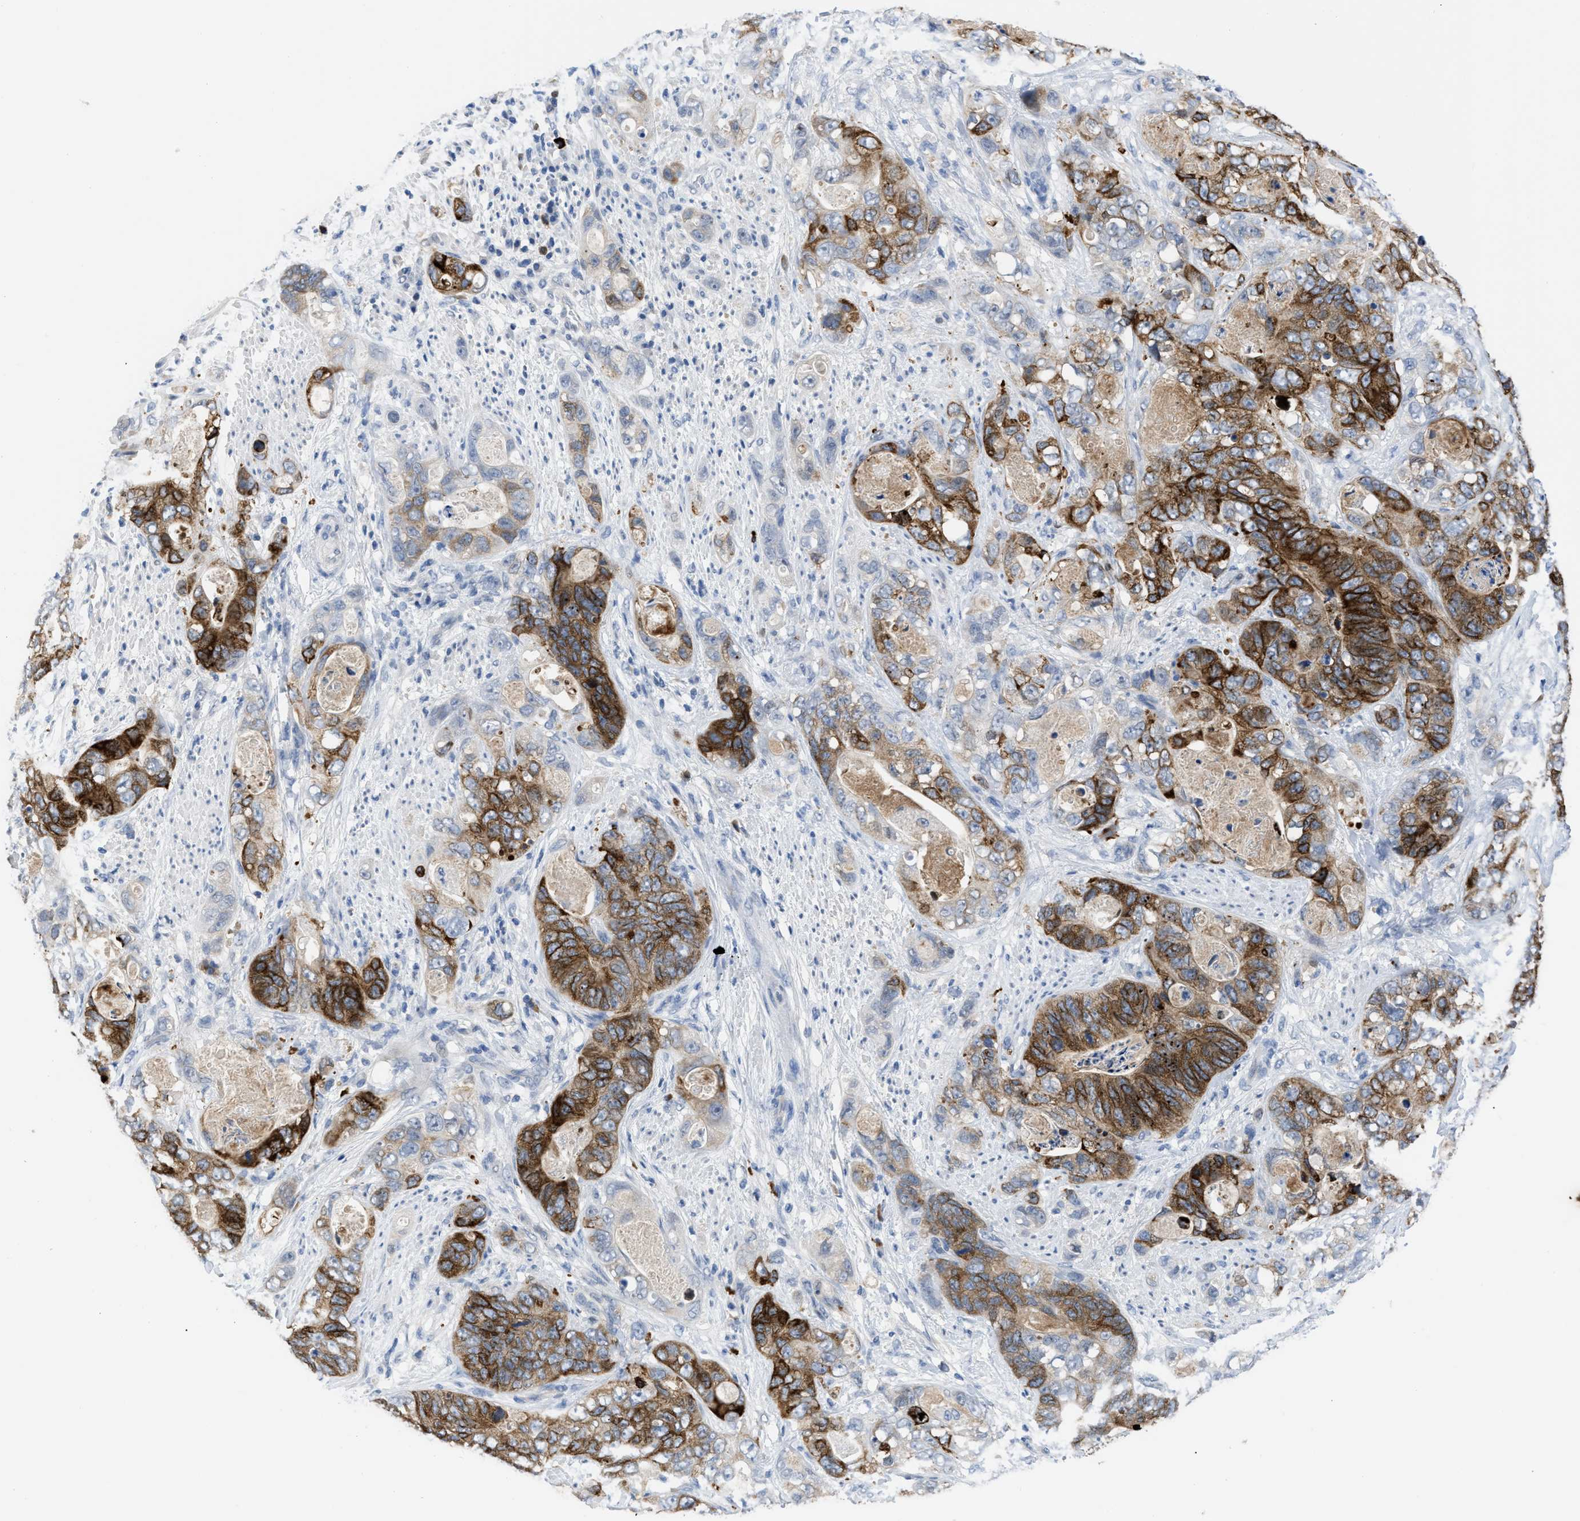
{"staining": {"intensity": "strong", "quantity": ">75%", "location": "cytoplasmic/membranous"}, "tissue": "stomach cancer", "cell_type": "Tumor cells", "image_type": "cancer", "snomed": [{"axis": "morphology", "description": "Adenocarcinoma, NOS"}, {"axis": "topography", "description": "Stomach"}], "caption": "The micrograph shows a brown stain indicating the presence of a protein in the cytoplasmic/membranous of tumor cells in stomach cancer (adenocarcinoma). The staining was performed using DAB (3,3'-diaminobenzidine), with brown indicating positive protein expression. Nuclei are stained blue with hematoxylin.", "gene": "OR9K2", "patient": {"sex": "female", "age": 89}}